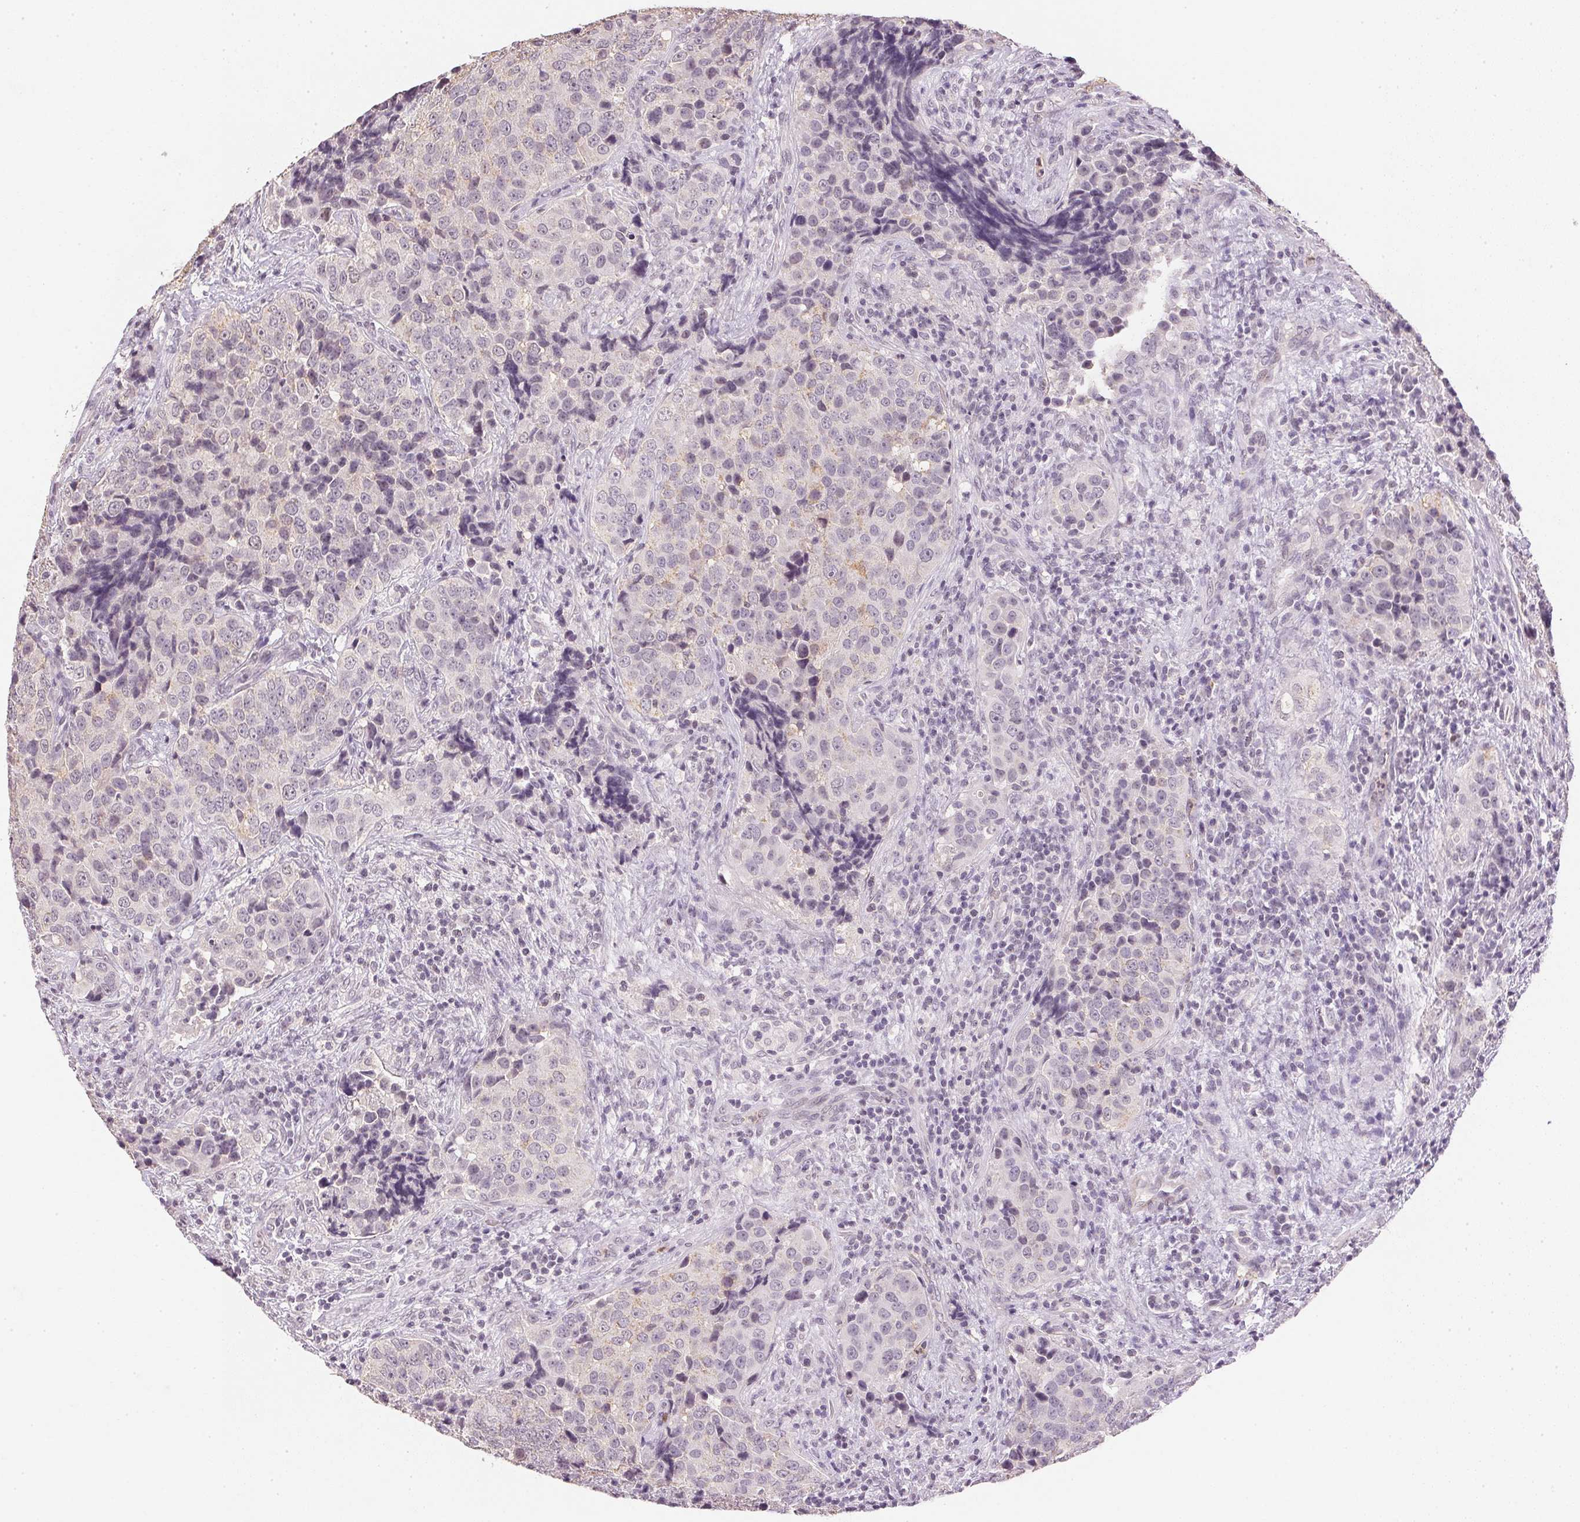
{"staining": {"intensity": "negative", "quantity": "none", "location": "none"}, "tissue": "urothelial cancer", "cell_type": "Tumor cells", "image_type": "cancer", "snomed": [{"axis": "morphology", "description": "Urothelial carcinoma, NOS"}, {"axis": "topography", "description": "Urinary bladder"}], "caption": "IHC image of neoplastic tissue: transitional cell carcinoma stained with DAB displays no significant protein expression in tumor cells. (DAB (3,3'-diaminobenzidine) IHC with hematoxylin counter stain).", "gene": "SMTN", "patient": {"sex": "male", "age": 52}}